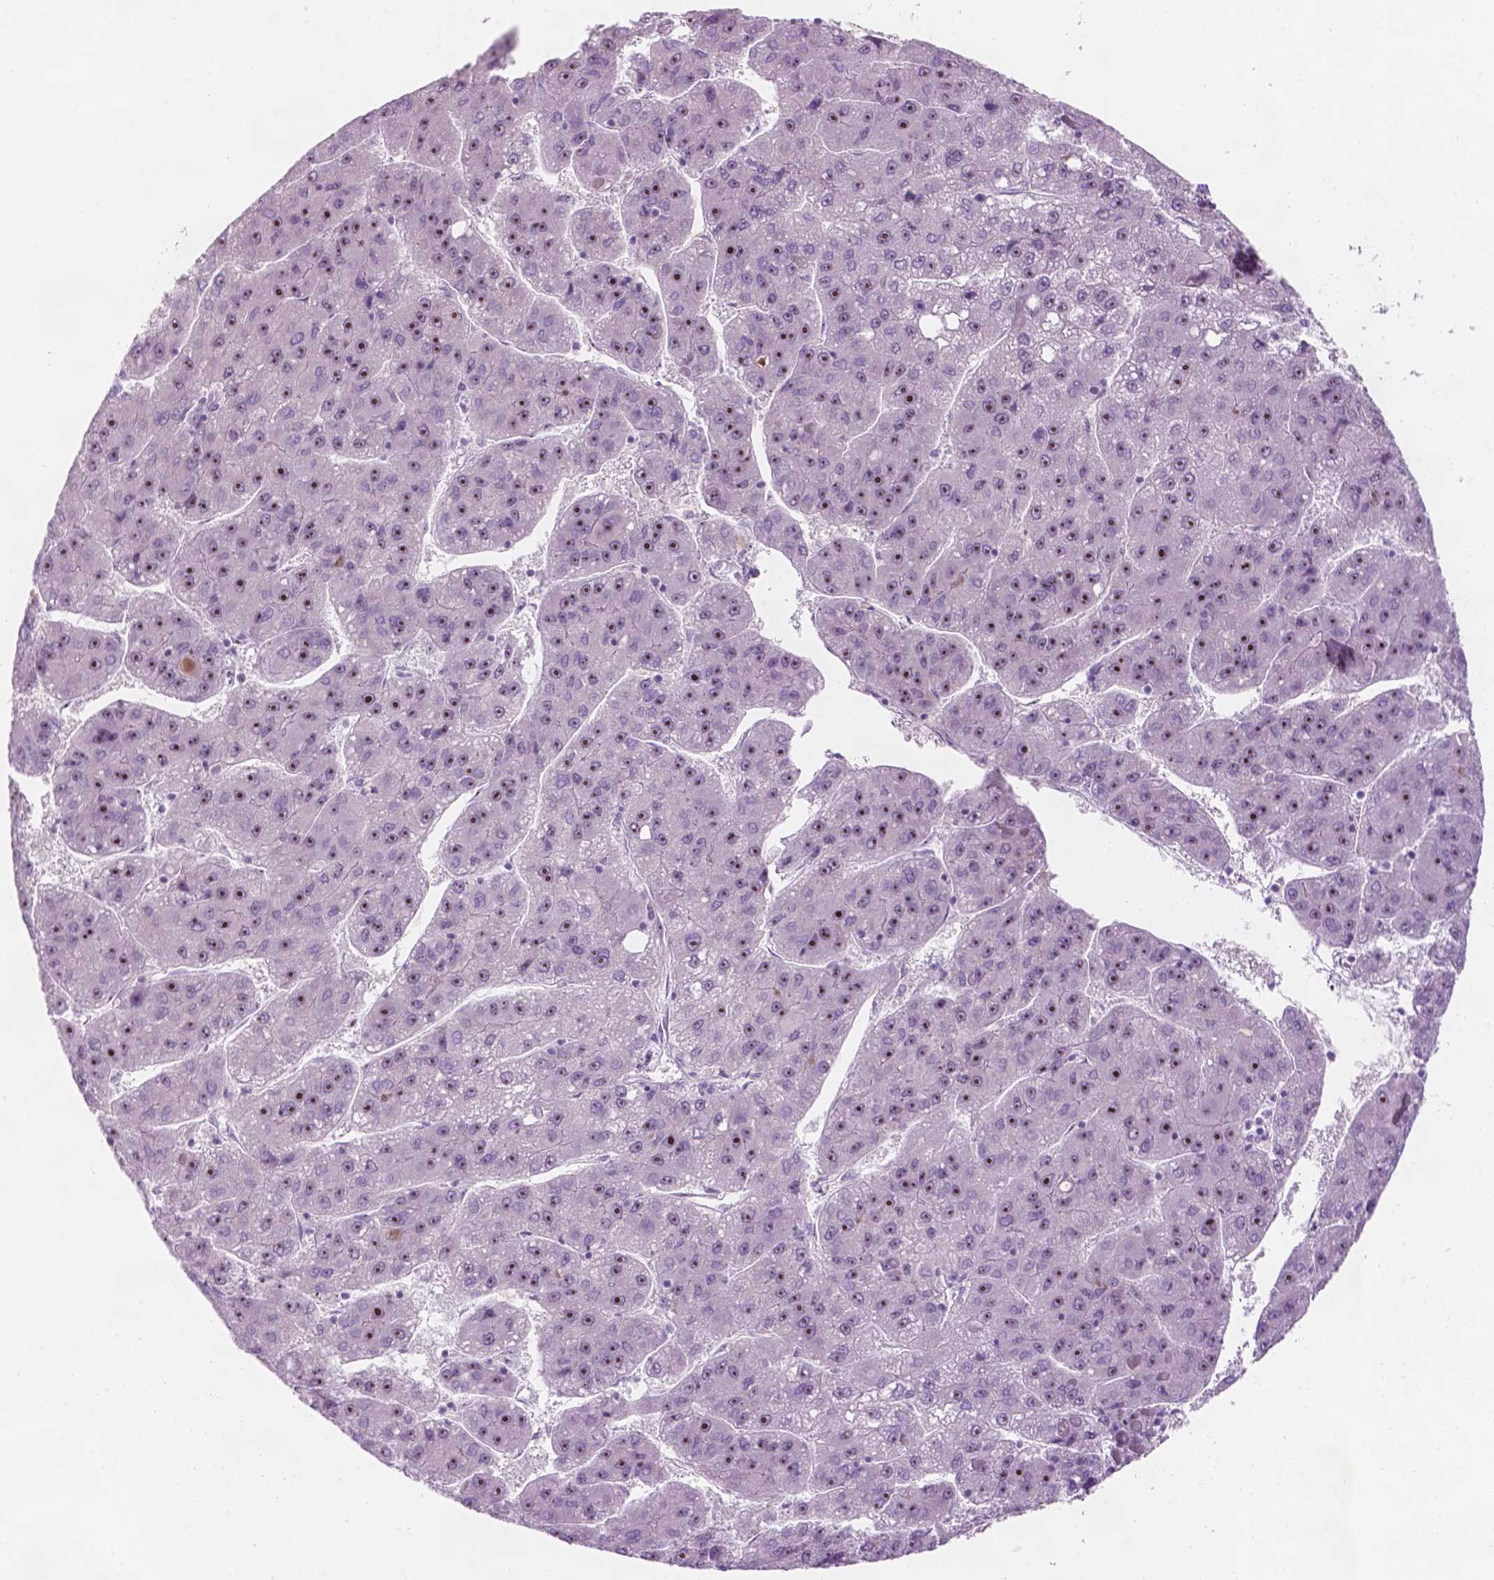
{"staining": {"intensity": "moderate", "quantity": ">75%", "location": "nuclear"}, "tissue": "liver cancer", "cell_type": "Tumor cells", "image_type": "cancer", "snomed": [{"axis": "morphology", "description": "Carcinoma, Hepatocellular, NOS"}, {"axis": "topography", "description": "Liver"}], "caption": "Liver hepatocellular carcinoma stained with a brown dye reveals moderate nuclear positive positivity in about >75% of tumor cells.", "gene": "ZNF853", "patient": {"sex": "female", "age": 82}}